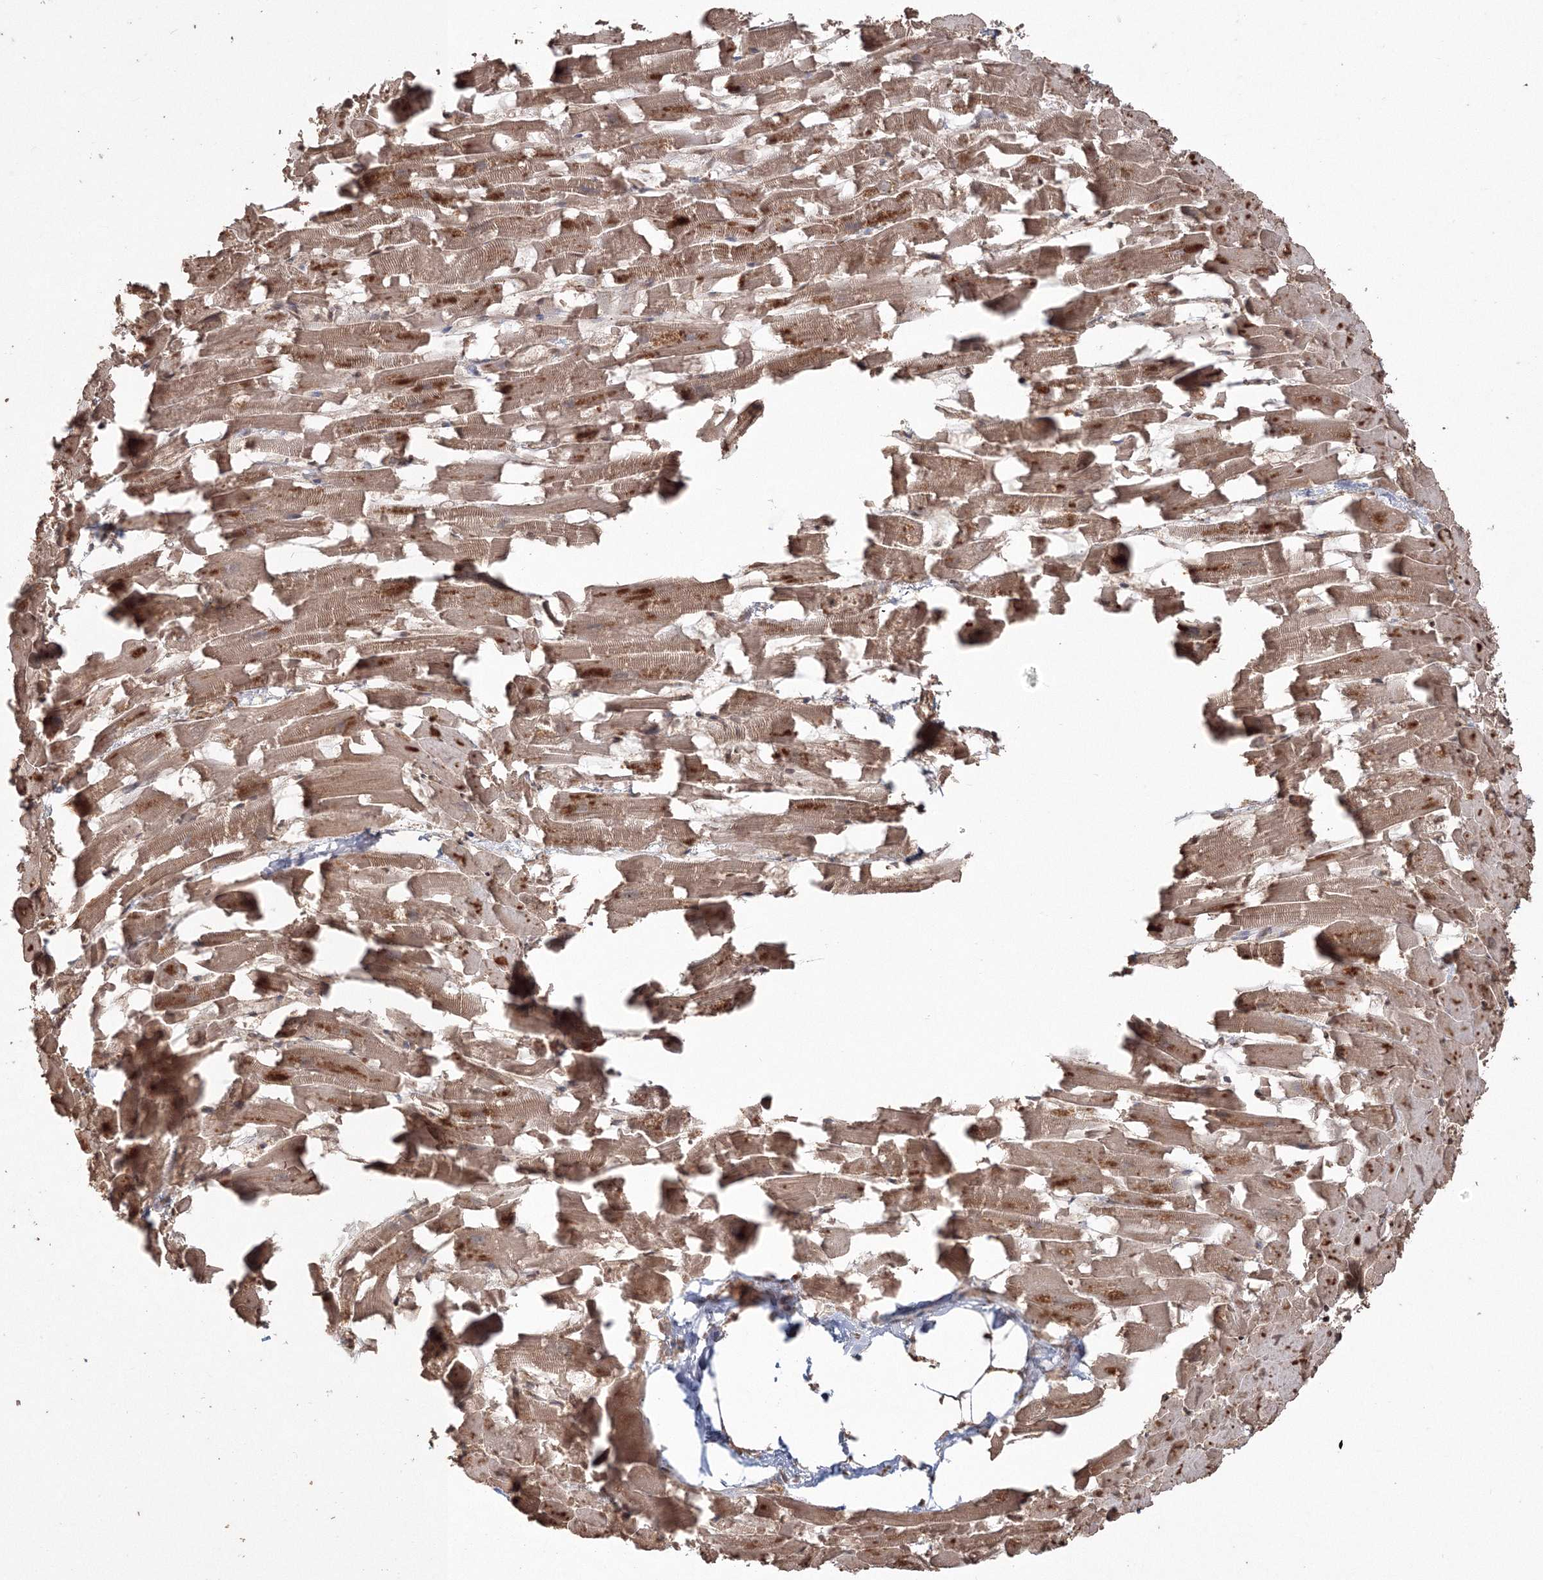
{"staining": {"intensity": "moderate", "quantity": "25%-75%", "location": "cytoplasmic/membranous"}, "tissue": "heart muscle", "cell_type": "Cardiomyocytes", "image_type": "normal", "snomed": [{"axis": "morphology", "description": "Normal tissue, NOS"}, {"axis": "topography", "description": "Heart"}], "caption": "Cardiomyocytes reveal moderate cytoplasmic/membranous staining in about 25%-75% of cells in benign heart muscle. The protein of interest is stained brown, and the nuclei are stained in blue (DAB IHC with brightfield microscopy, high magnification).", "gene": "CCDC122", "patient": {"sex": "female", "age": 64}}